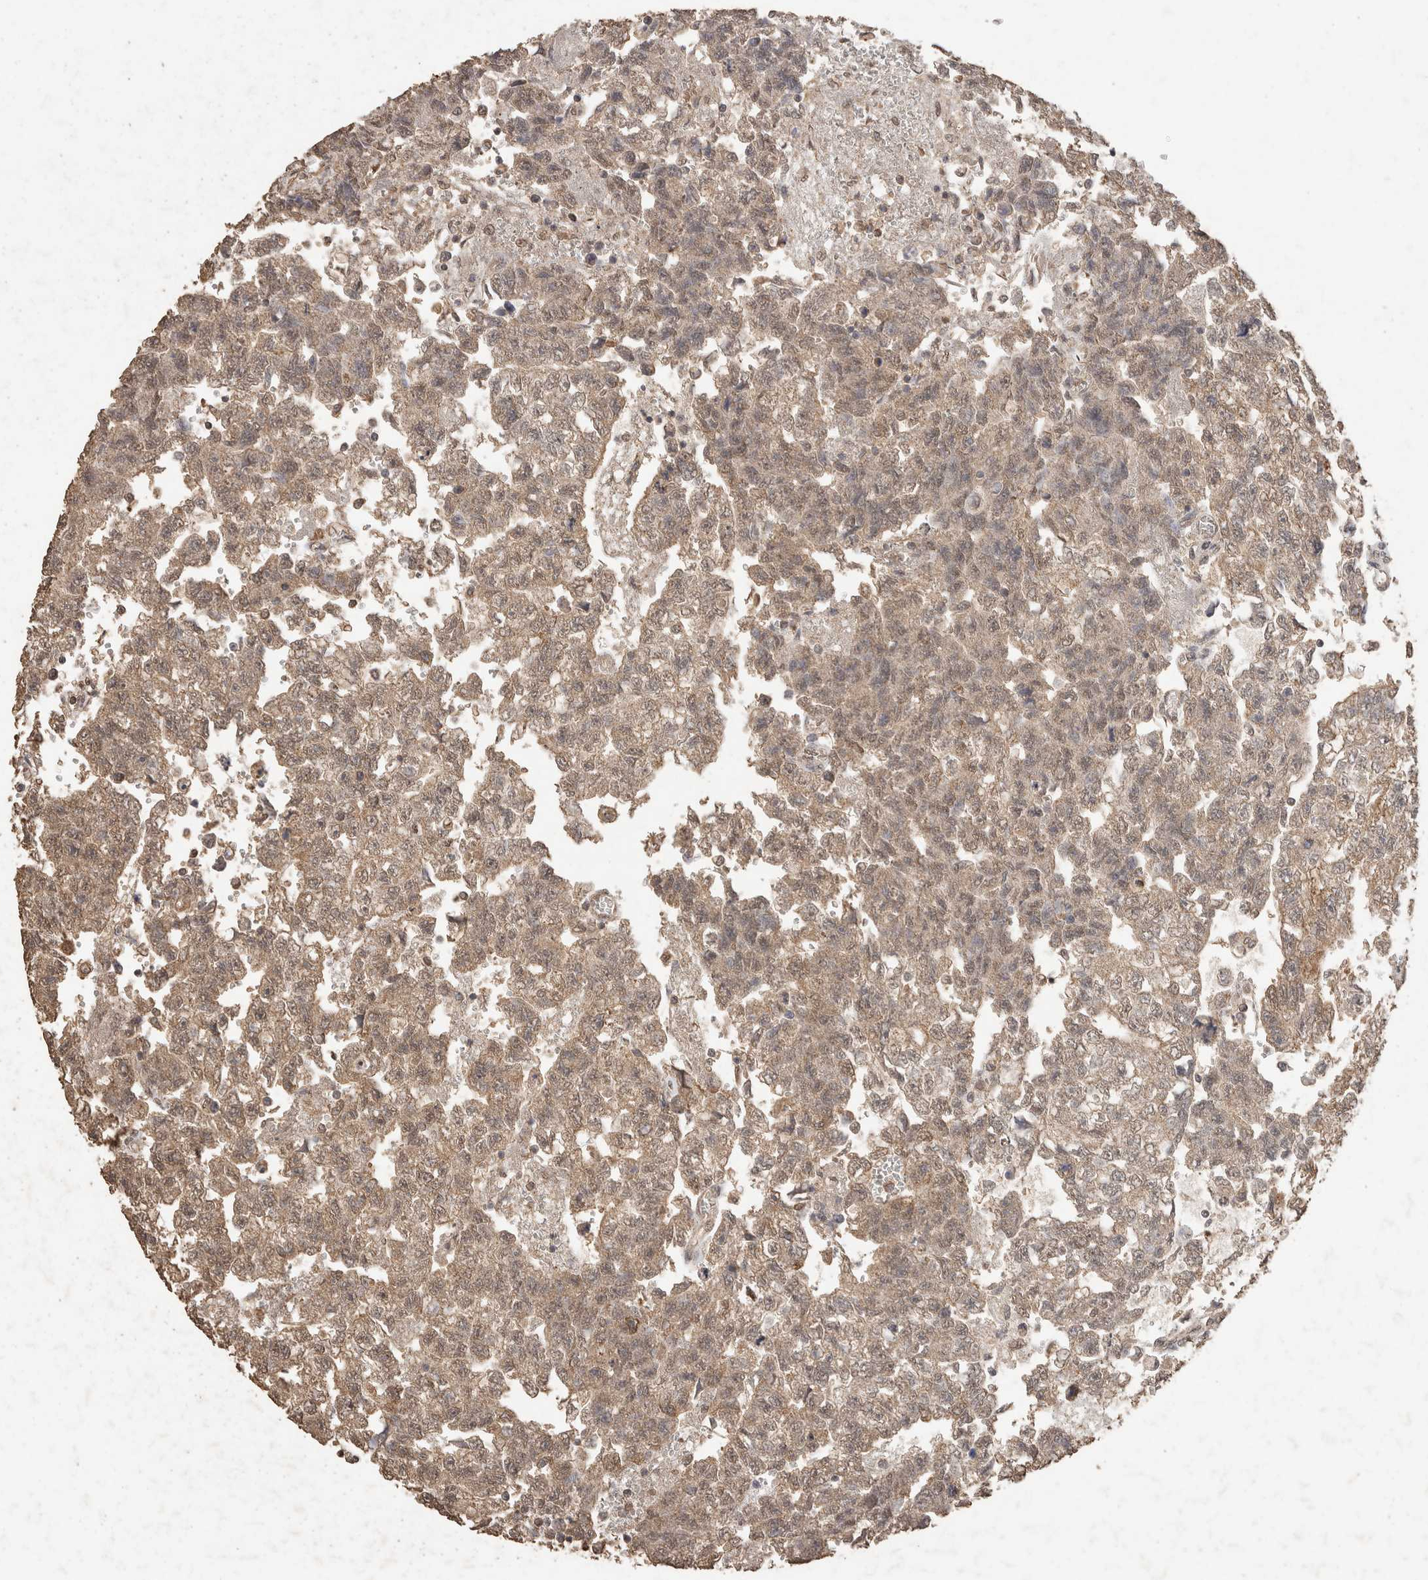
{"staining": {"intensity": "weak", "quantity": ">75%", "location": "cytoplasmic/membranous"}, "tissue": "testis cancer", "cell_type": "Tumor cells", "image_type": "cancer", "snomed": [{"axis": "morphology", "description": "Seminoma, NOS"}, {"axis": "morphology", "description": "Carcinoma, Embryonal, NOS"}, {"axis": "topography", "description": "Testis"}], "caption": "Weak cytoplasmic/membranous positivity is identified in approximately >75% of tumor cells in seminoma (testis).", "gene": "CX3CL1", "patient": {"sex": "male", "age": 38}}